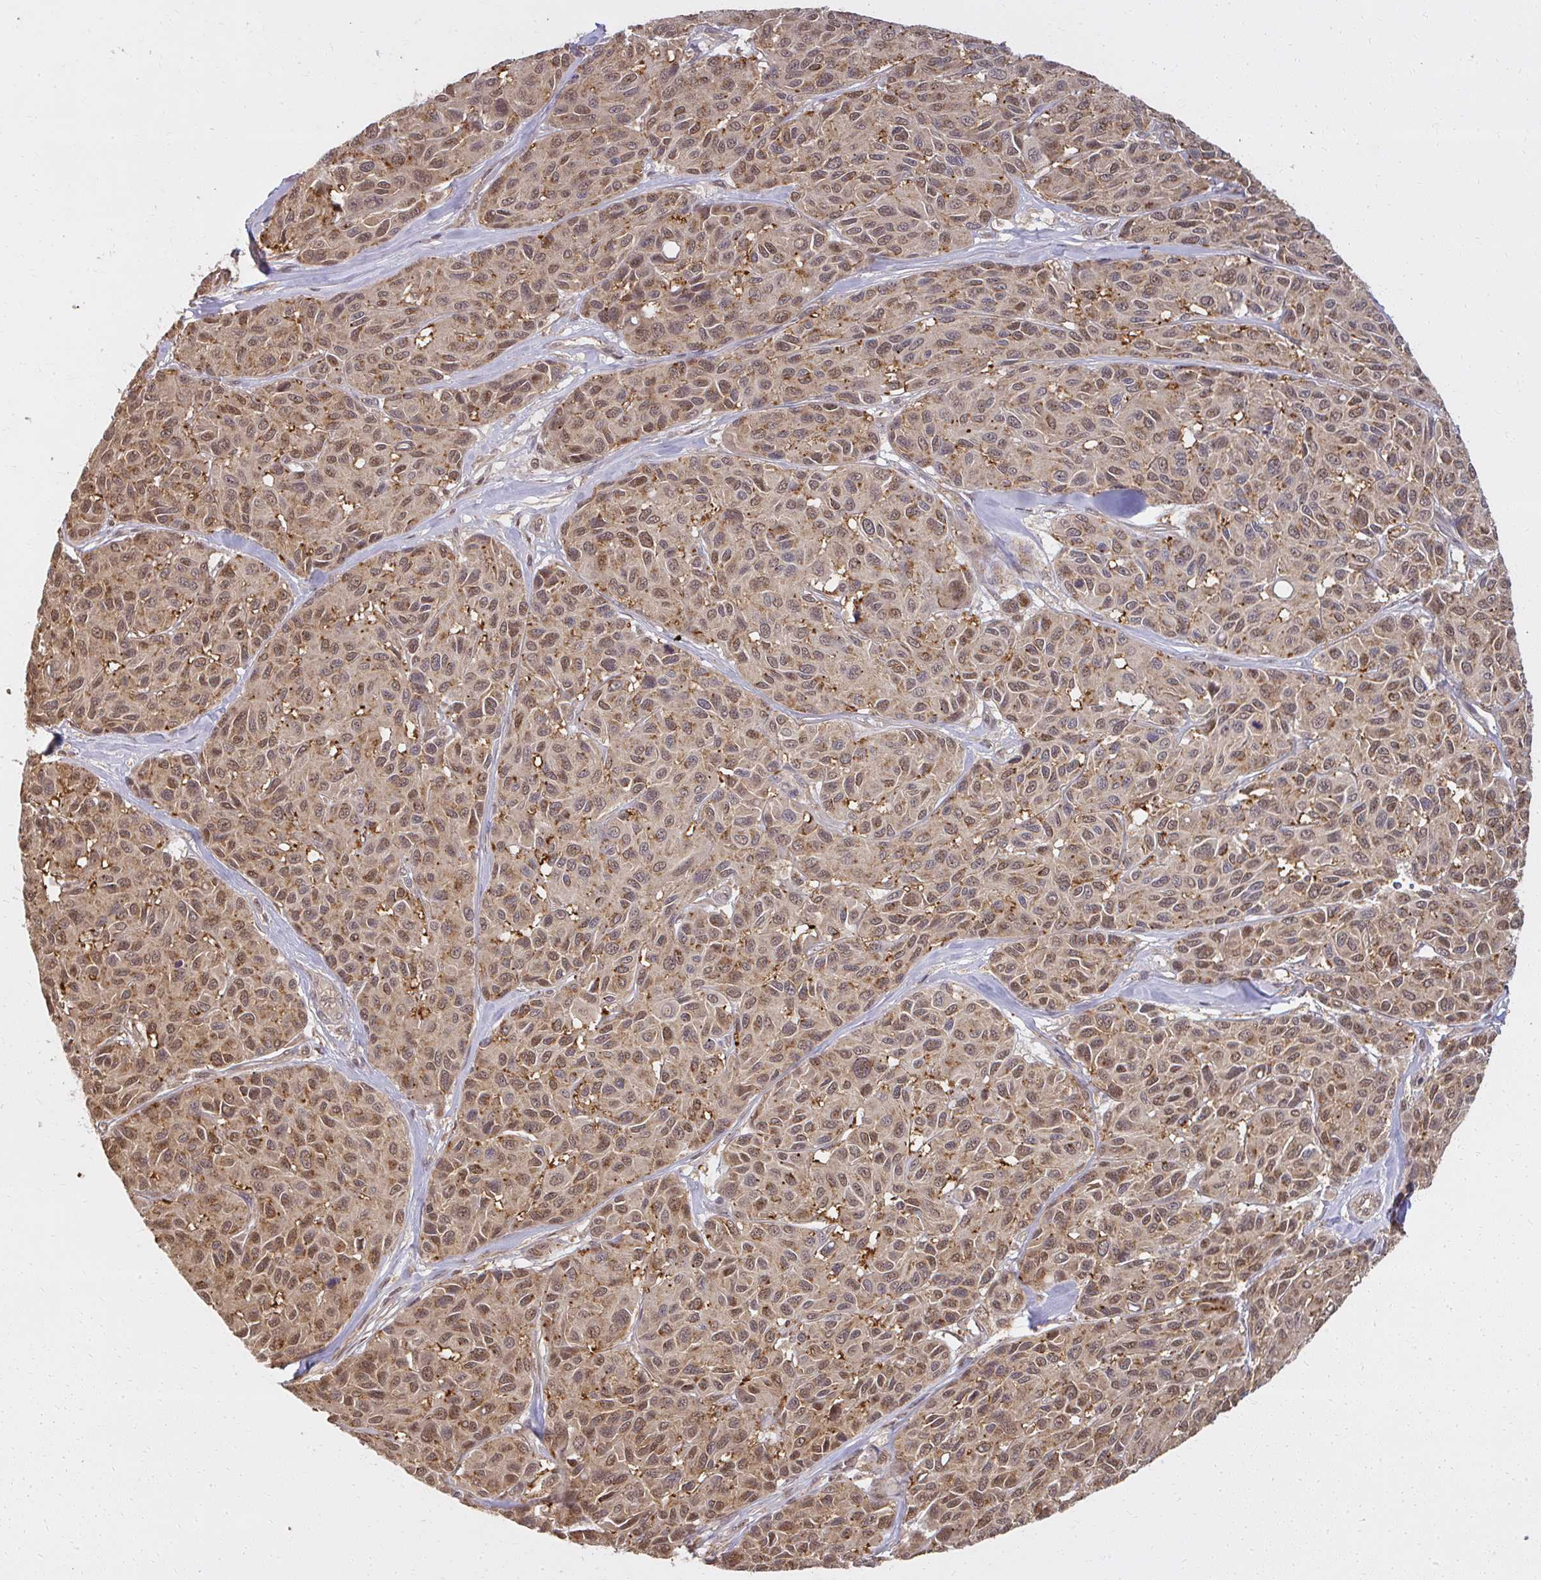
{"staining": {"intensity": "moderate", "quantity": "25%-75%", "location": "nuclear"}, "tissue": "melanoma", "cell_type": "Tumor cells", "image_type": "cancer", "snomed": [{"axis": "morphology", "description": "Malignant melanoma, NOS"}, {"axis": "topography", "description": "Skin"}], "caption": "This image shows immunohistochemistry (IHC) staining of malignant melanoma, with medium moderate nuclear staining in about 25%-75% of tumor cells.", "gene": "LARS2", "patient": {"sex": "female", "age": 66}}